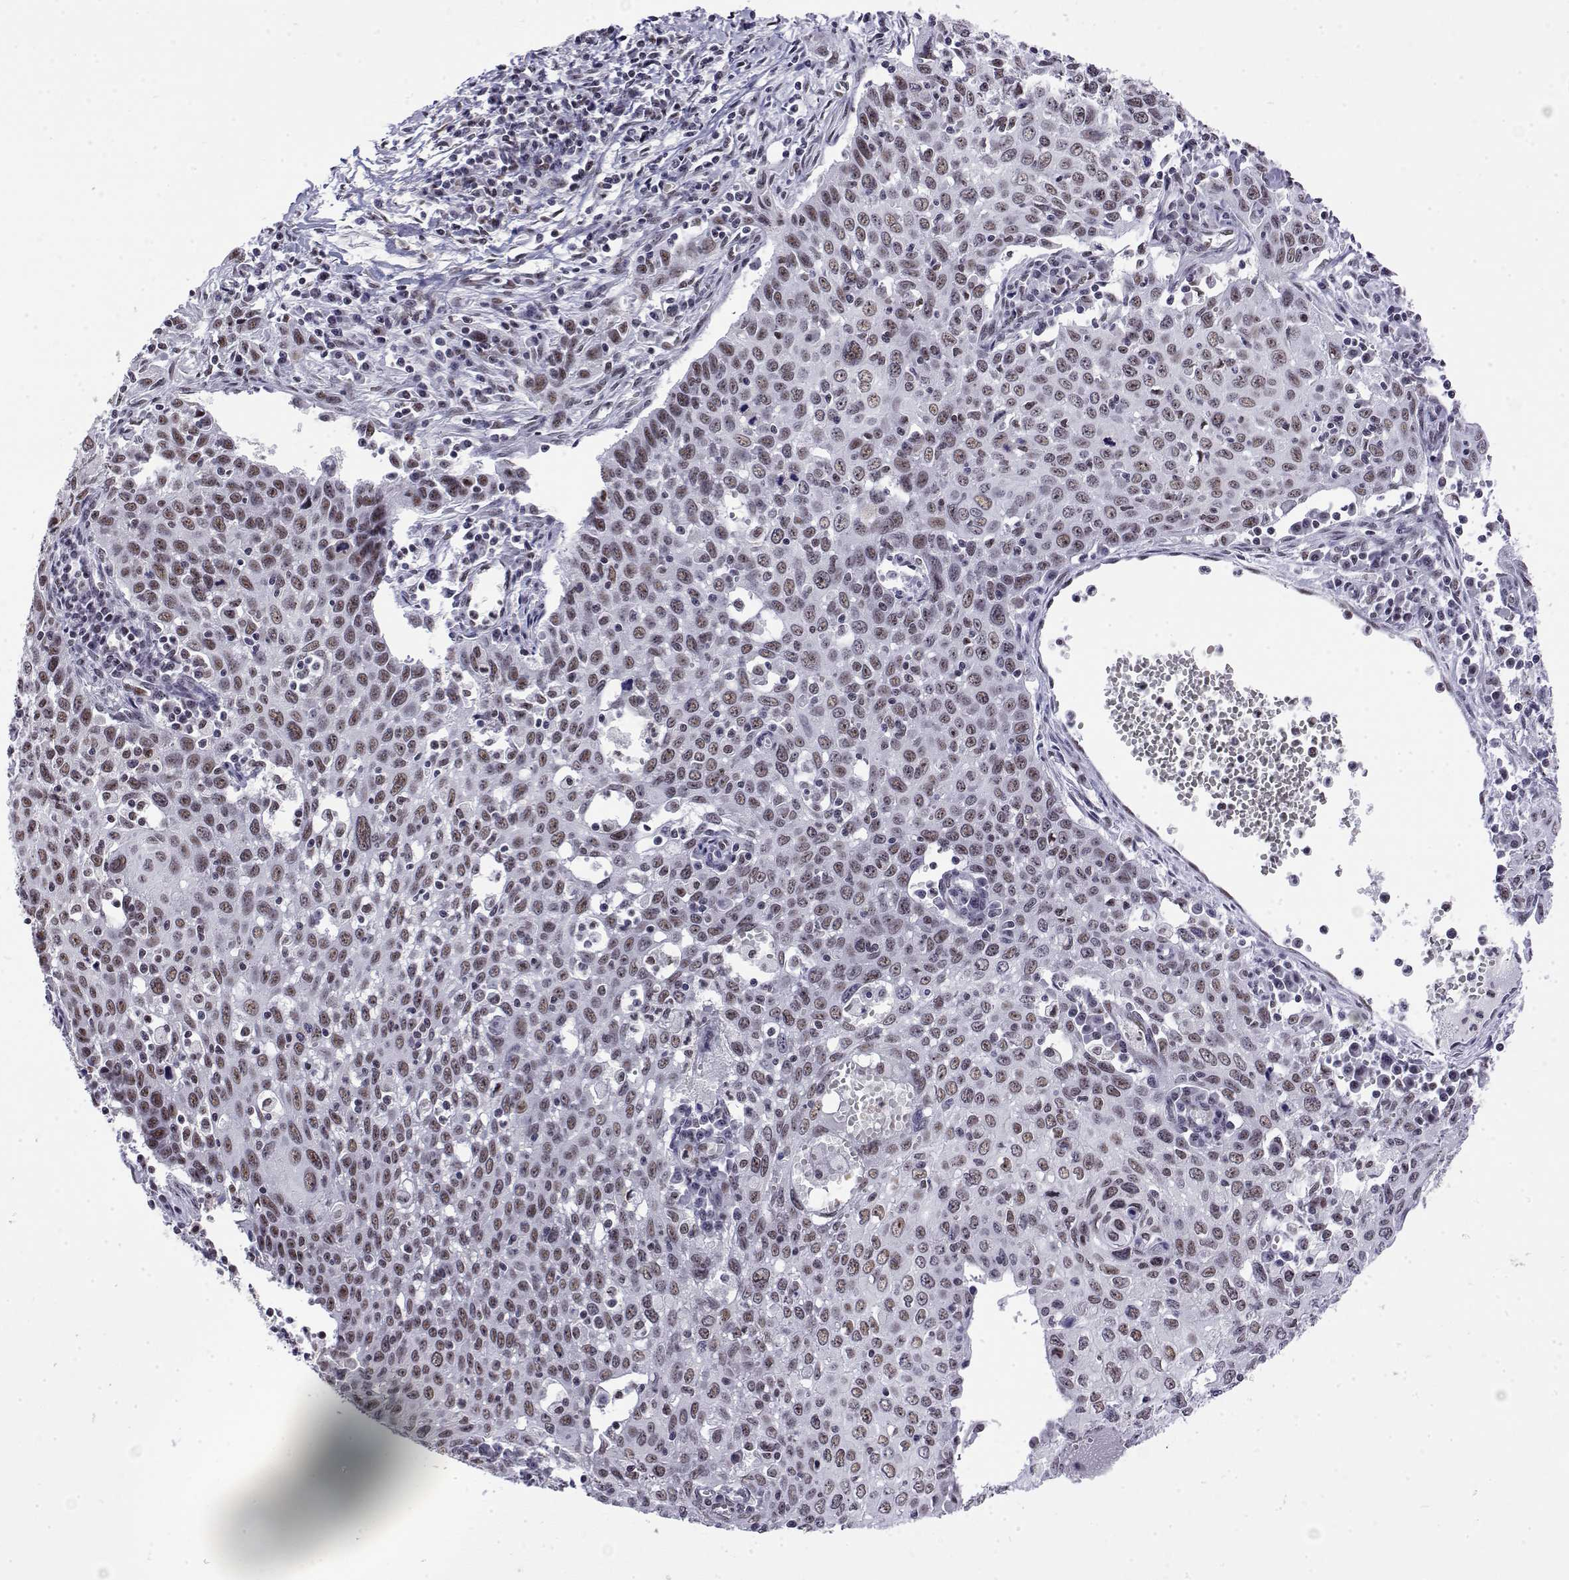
{"staining": {"intensity": "weak", "quantity": "25%-75%", "location": "nuclear"}, "tissue": "cervical cancer", "cell_type": "Tumor cells", "image_type": "cancer", "snomed": [{"axis": "morphology", "description": "Squamous cell carcinoma, NOS"}, {"axis": "topography", "description": "Cervix"}], "caption": "Cervical cancer stained with DAB (3,3'-diaminobenzidine) immunohistochemistry exhibits low levels of weak nuclear expression in about 25%-75% of tumor cells. The protein of interest is stained brown, and the nuclei are stained in blue (DAB (3,3'-diaminobenzidine) IHC with brightfield microscopy, high magnification).", "gene": "POLDIP3", "patient": {"sex": "female", "age": 38}}